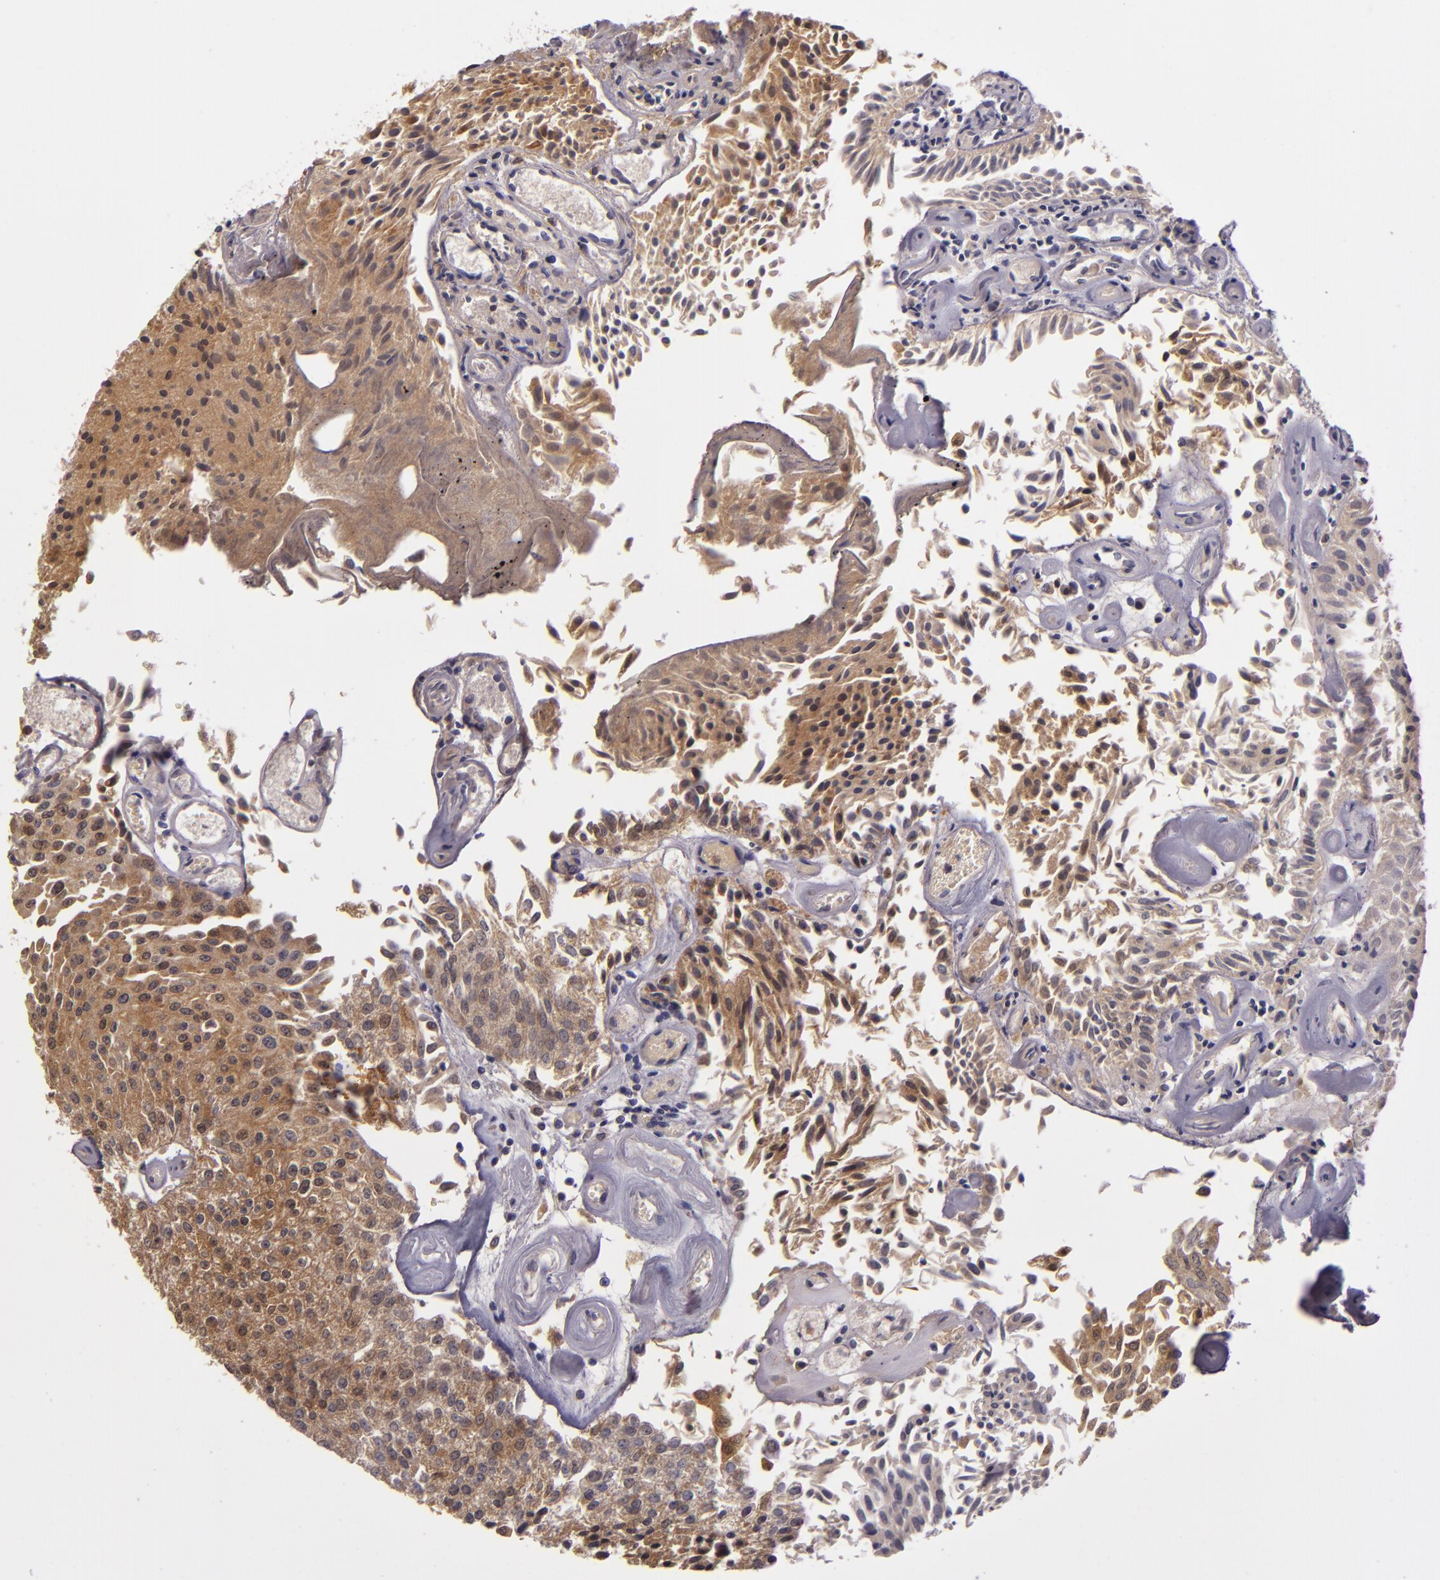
{"staining": {"intensity": "moderate", "quantity": ">75%", "location": "cytoplasmic/membranous"}, "tissue": "urothelial cancer", "cell_type": "Tumor cells", "image_type": "cancer", "snomed": [{"axis": "morphology", "description": "Urothelial carcinoma, Low grade"}, {"axis": "topography", "description": "Urinary bladder"}], "caption": "Human urothelial cancer stained with a brown dye shows moderate cytoplasmic/membranous positive positivity in about >75% of tumor cells.", "gene": "FHIT", "patient": {"sex": "male", "age": 86}}